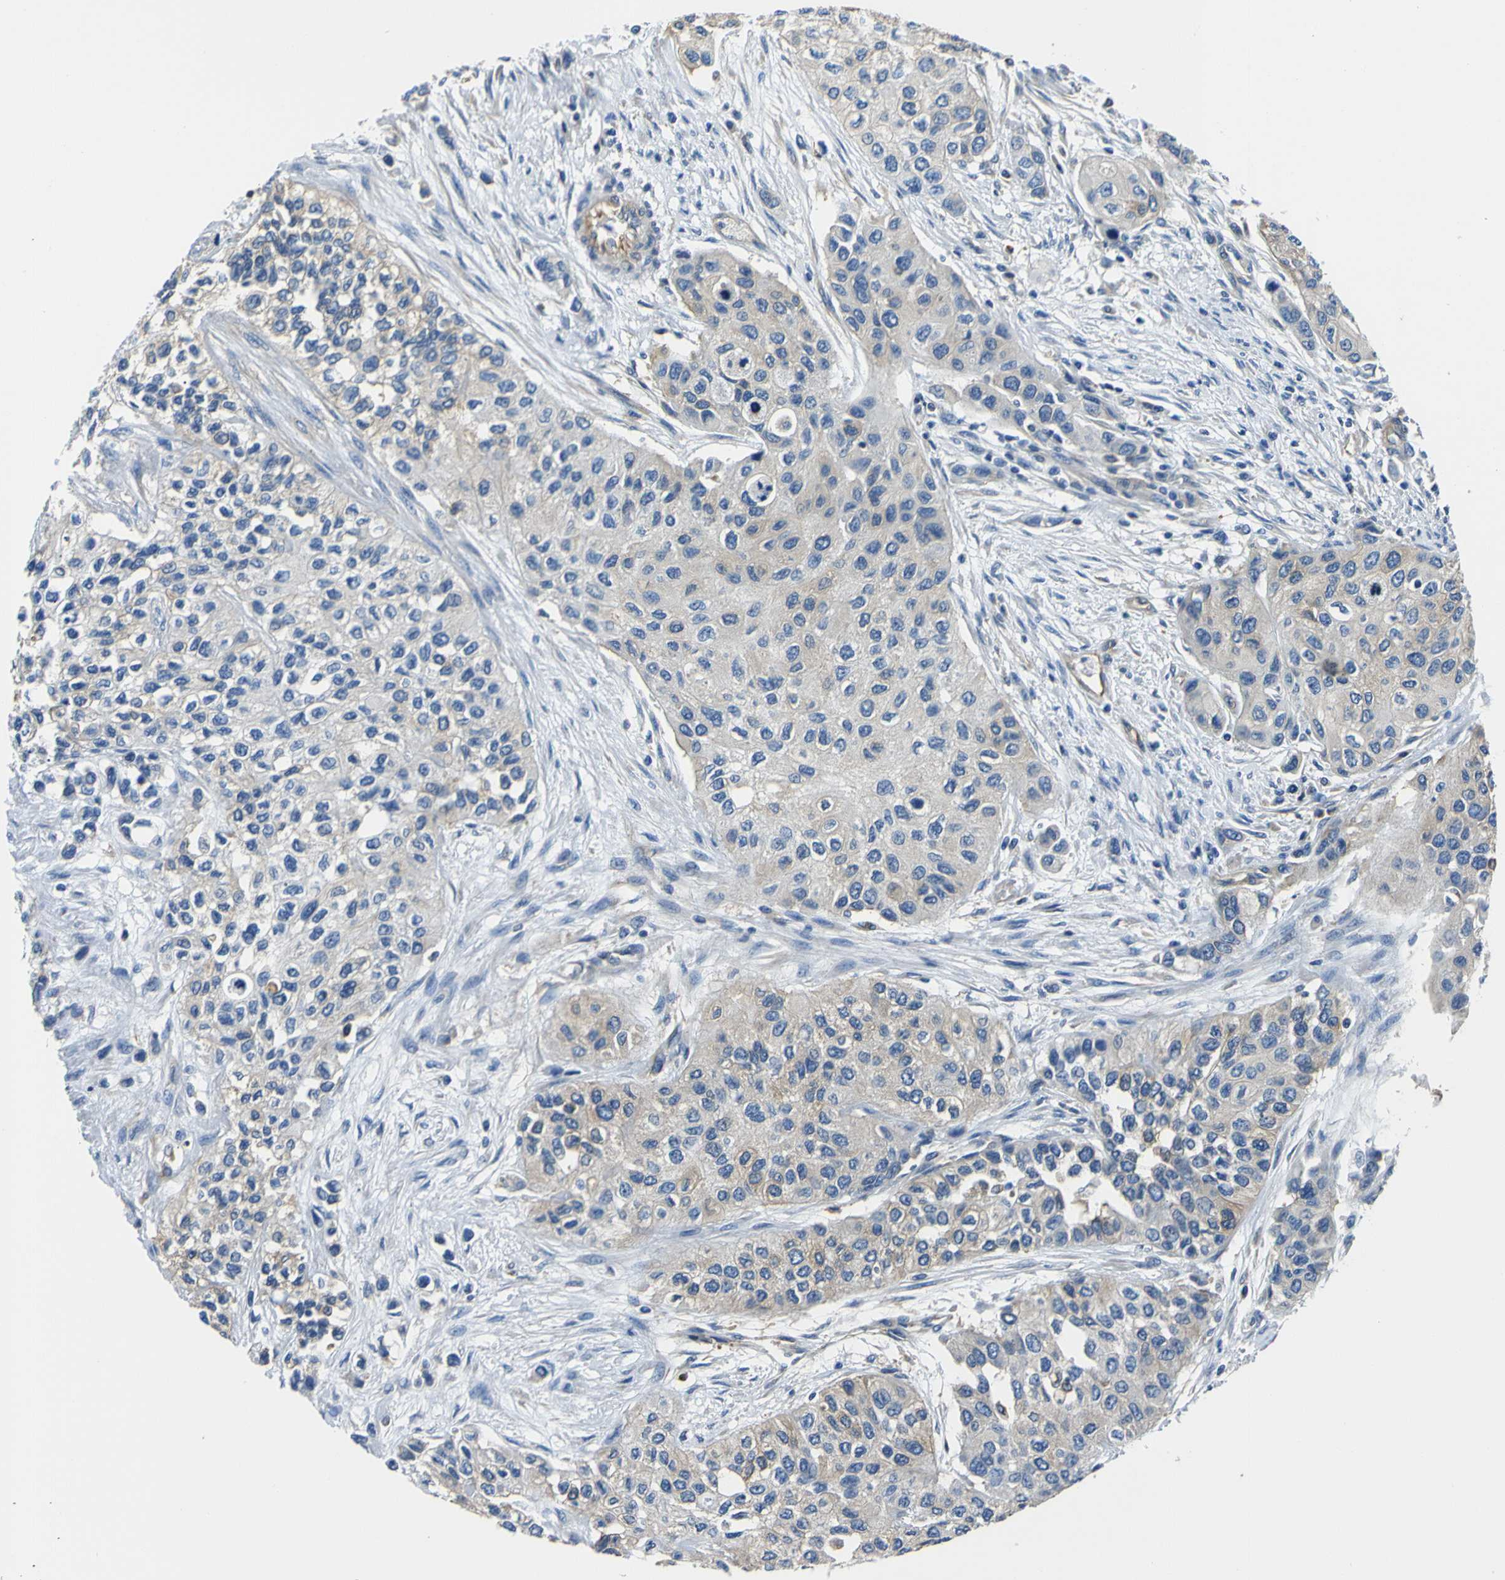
{"staining": {"intensity": "weak", "quantity": "<25%", "location": "cytoplasmic/membranous"}, "tissue": "urothelial cancer", "cell_type": "Tumor cells", "image_type": "cancer", "snomed": [{"axis": "morphology", "description": "Urothelial carcinoma, High grade"}, {"axis": "topography", "description": "Urinary bladder"}], "caption": "Immunohistochemical staining of urothelial carcinoma (high-grade) displays no significant positivity in tumor cells.", "gene": "TUBB", "patient": {"sex": "female", "age": 56}}